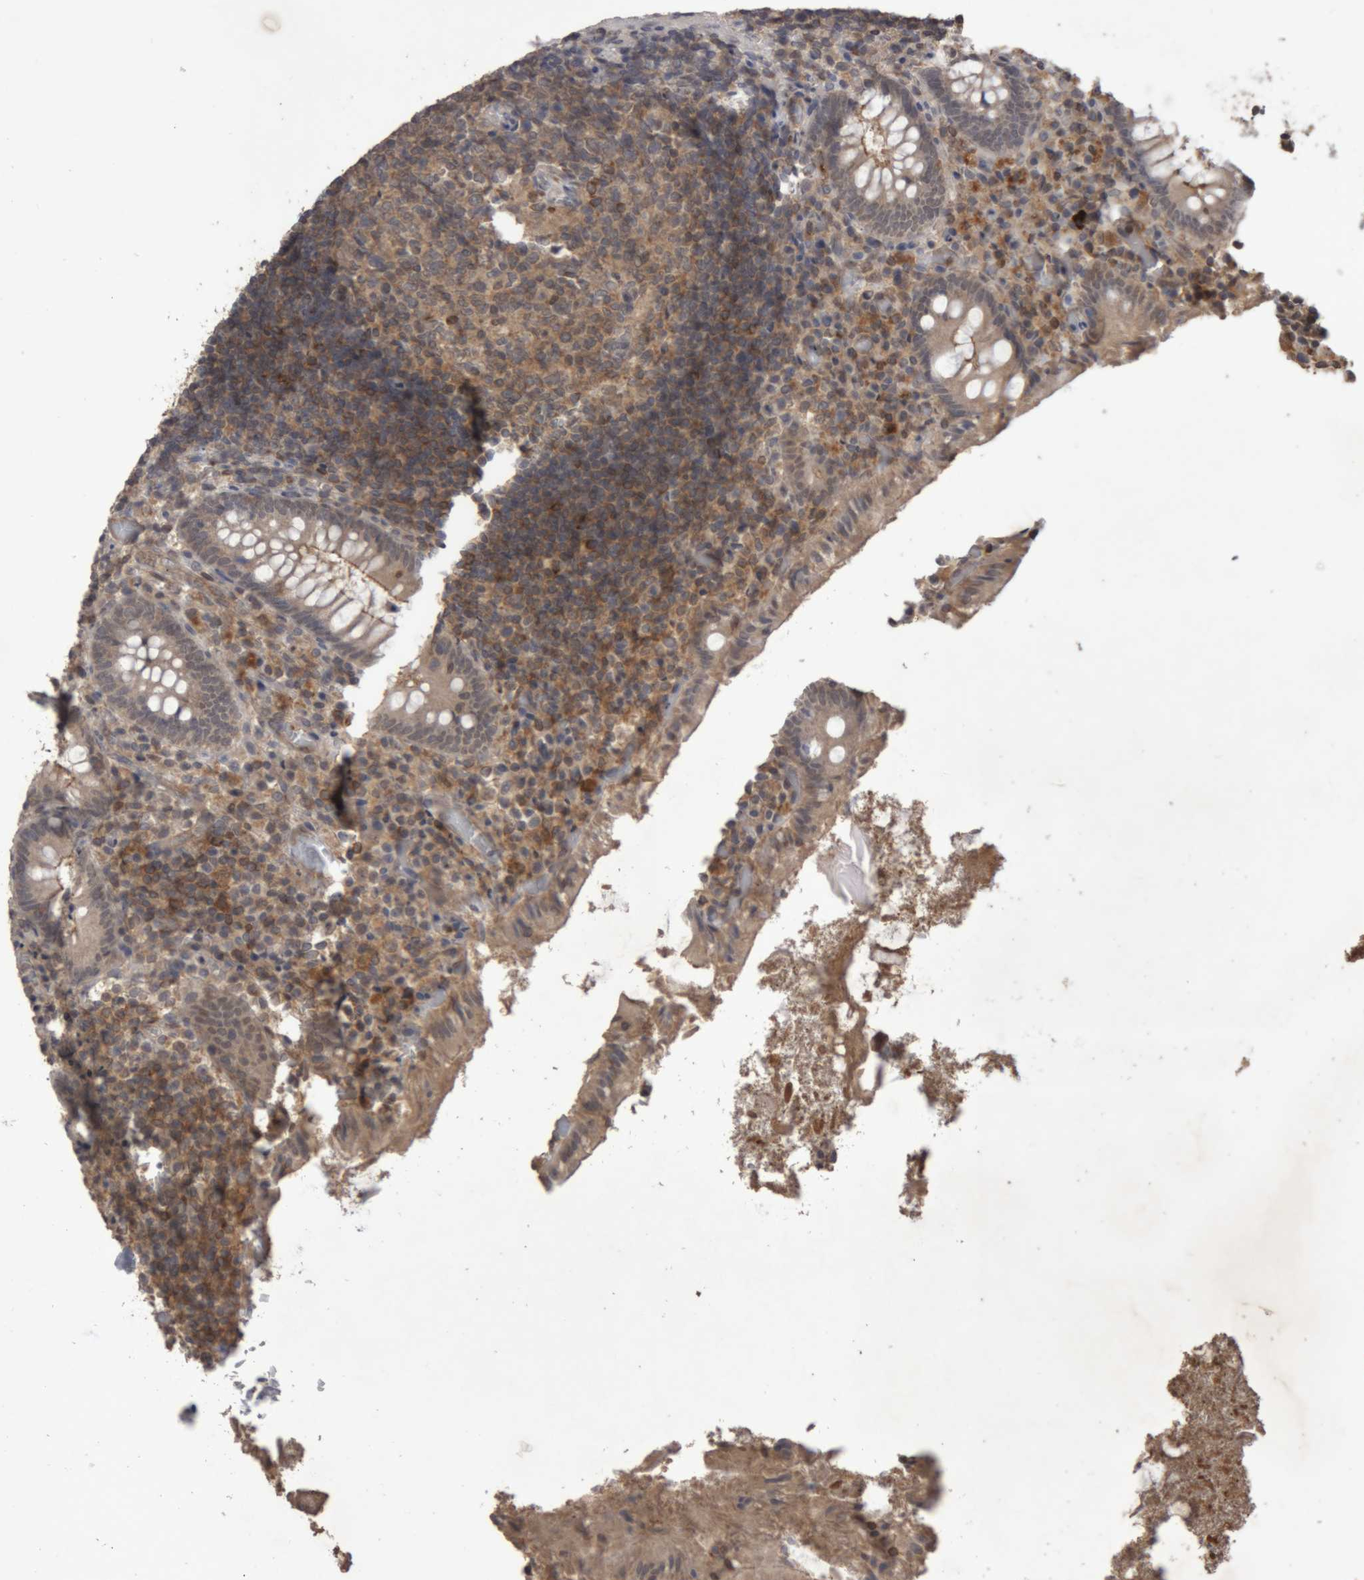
{"staining": {"intensity": "weak", "quantity": "<25%", "location": "cytoplasmic/membranous"}, "tissue": "appendix", "cell_type": "Glandular cells", "image_type": "normal", "snomed": [{"axis": "morphology", "description": "Normal tissue, NOS"}, {"axis": "topography", "description": "Appendix"}], "caption": "Immunohistochemistry (IHC) of normal human appendix exhibits no staining in glandular cells.", "gene": "NFATC2", "patient": {"sex": "female", "age": 17}}